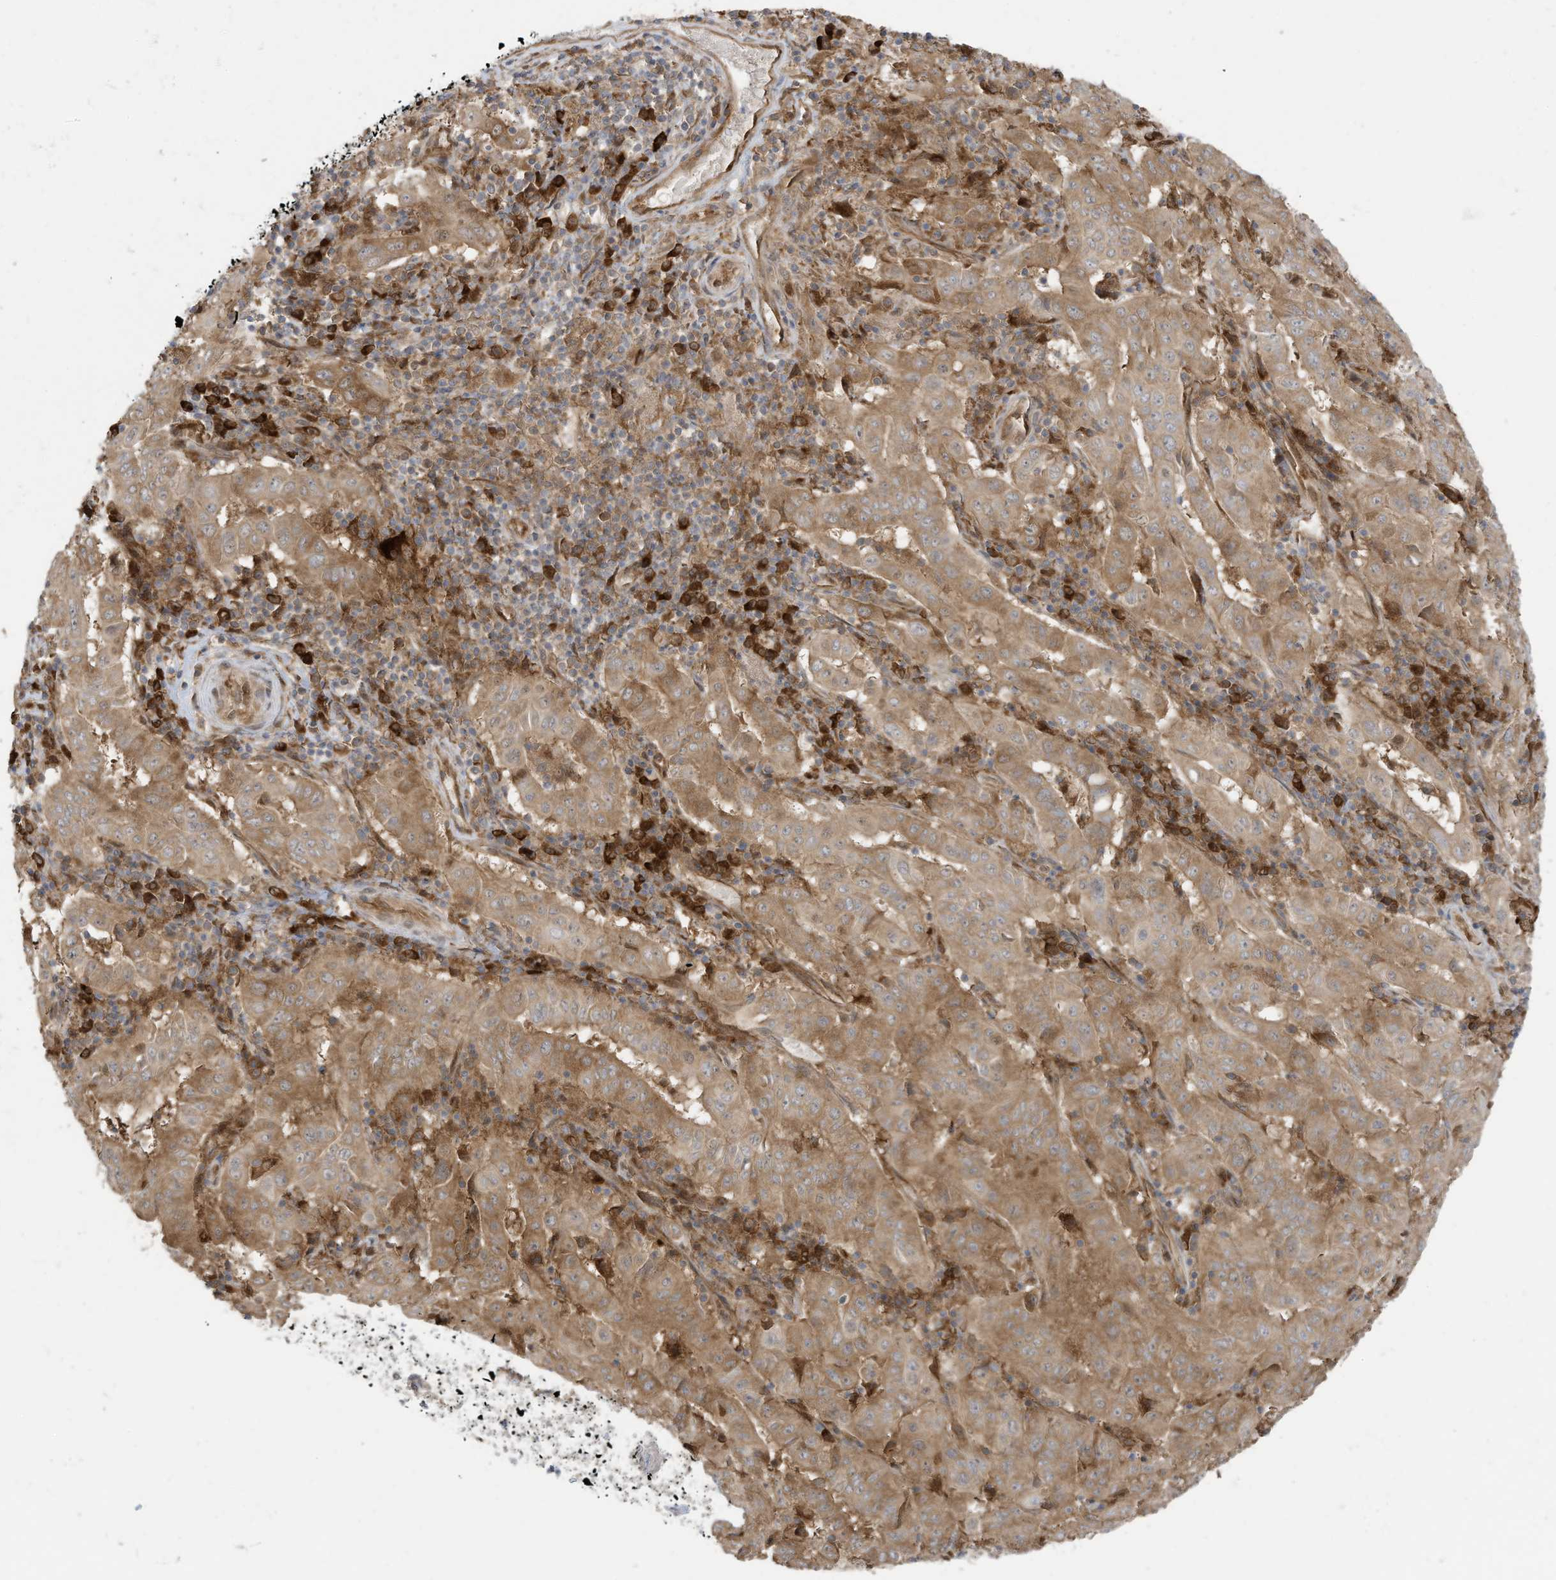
{"staining": {"intensity": "moderate", "quantity": ">75%", "location": "cytoplasmic/membranous"}, "tissue": "pancreatic cancer", "cell_type": "Tumor cells", "image_type": "cancer", "snomed": [{"axis": "morphology", "description": "Adenocarcinoma, NOS"}, {"axis": "topography", "description": "Pancreas"}], "caption": "Protein analysis of pancreatic adenocarcinoma tissue displays moderate cytoplasmic/membranous staining in approximately >75% of tumor cells. The staining was performed using DAB (3,3'-diaminobenzidine) to visualize the protein expression in brown, while the nuclei were stained in blue with hematoxylin (Magnification: 20x).", "gene": "USE1", "patient": {"sex": "male", "age": 63}}